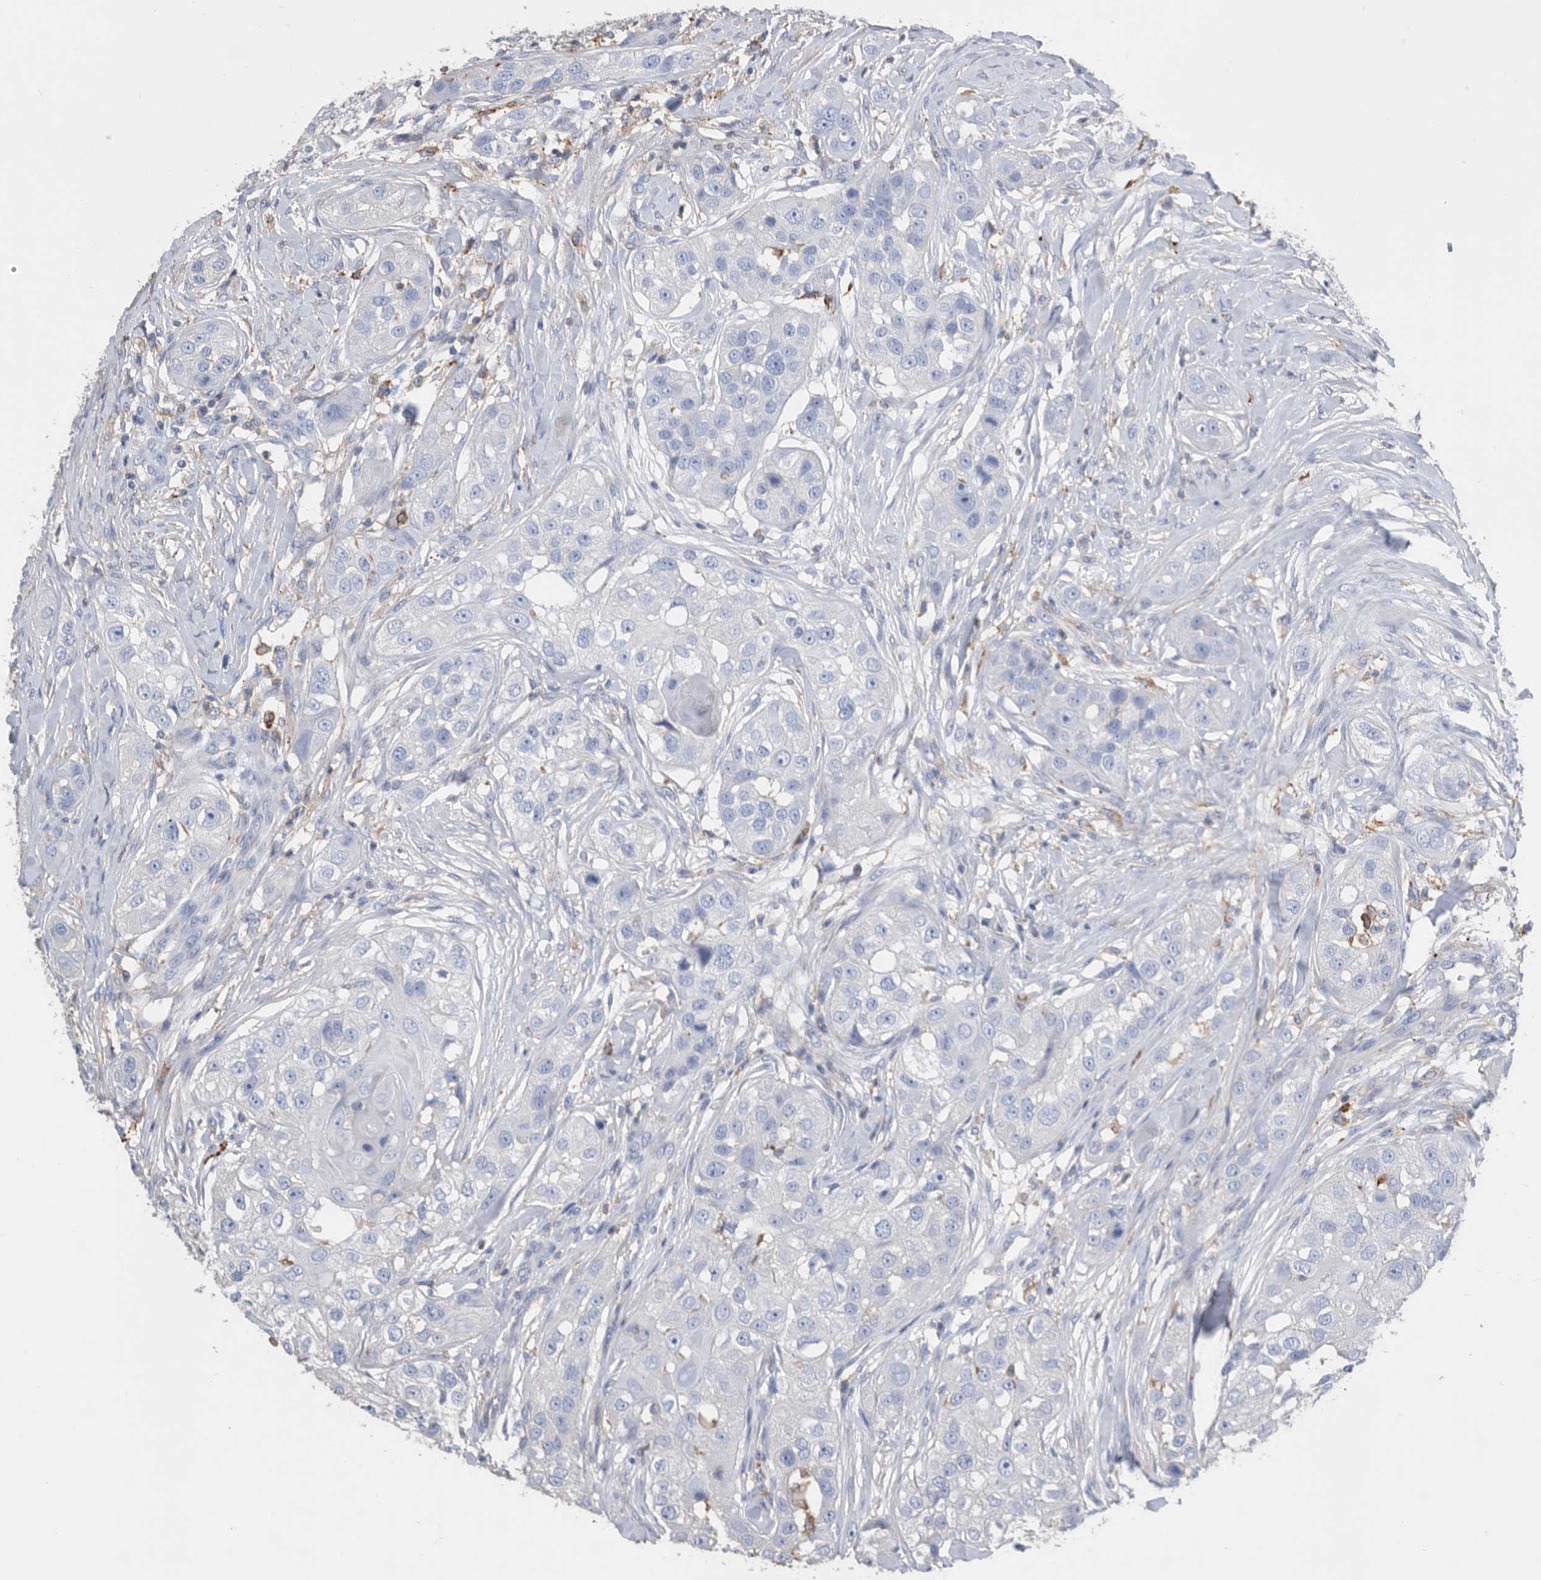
{"staining": {"intensity": "negative", "quantity": "none", "location": "none"}, "tissue": "head and neck cancer", "cell_type": "Tumor cells", "image_type": "cancer", "snomed": [{"axis": "morphology", "description": "Normal tissue, NOS"}, {"axis": "morphology", "description": "Squamous cell carcinoma, NOS"}, {"axis": "topography", "description": "Skeletal muscle"}, {"axis": "topography", "description": "Head-Neck"}], "caption": "There is no significant staining in tumor cells of squamous cell carcinoma (head and neck).", "gene": "MS4A4A", "patient": {"sex": "male", "age": 51}}